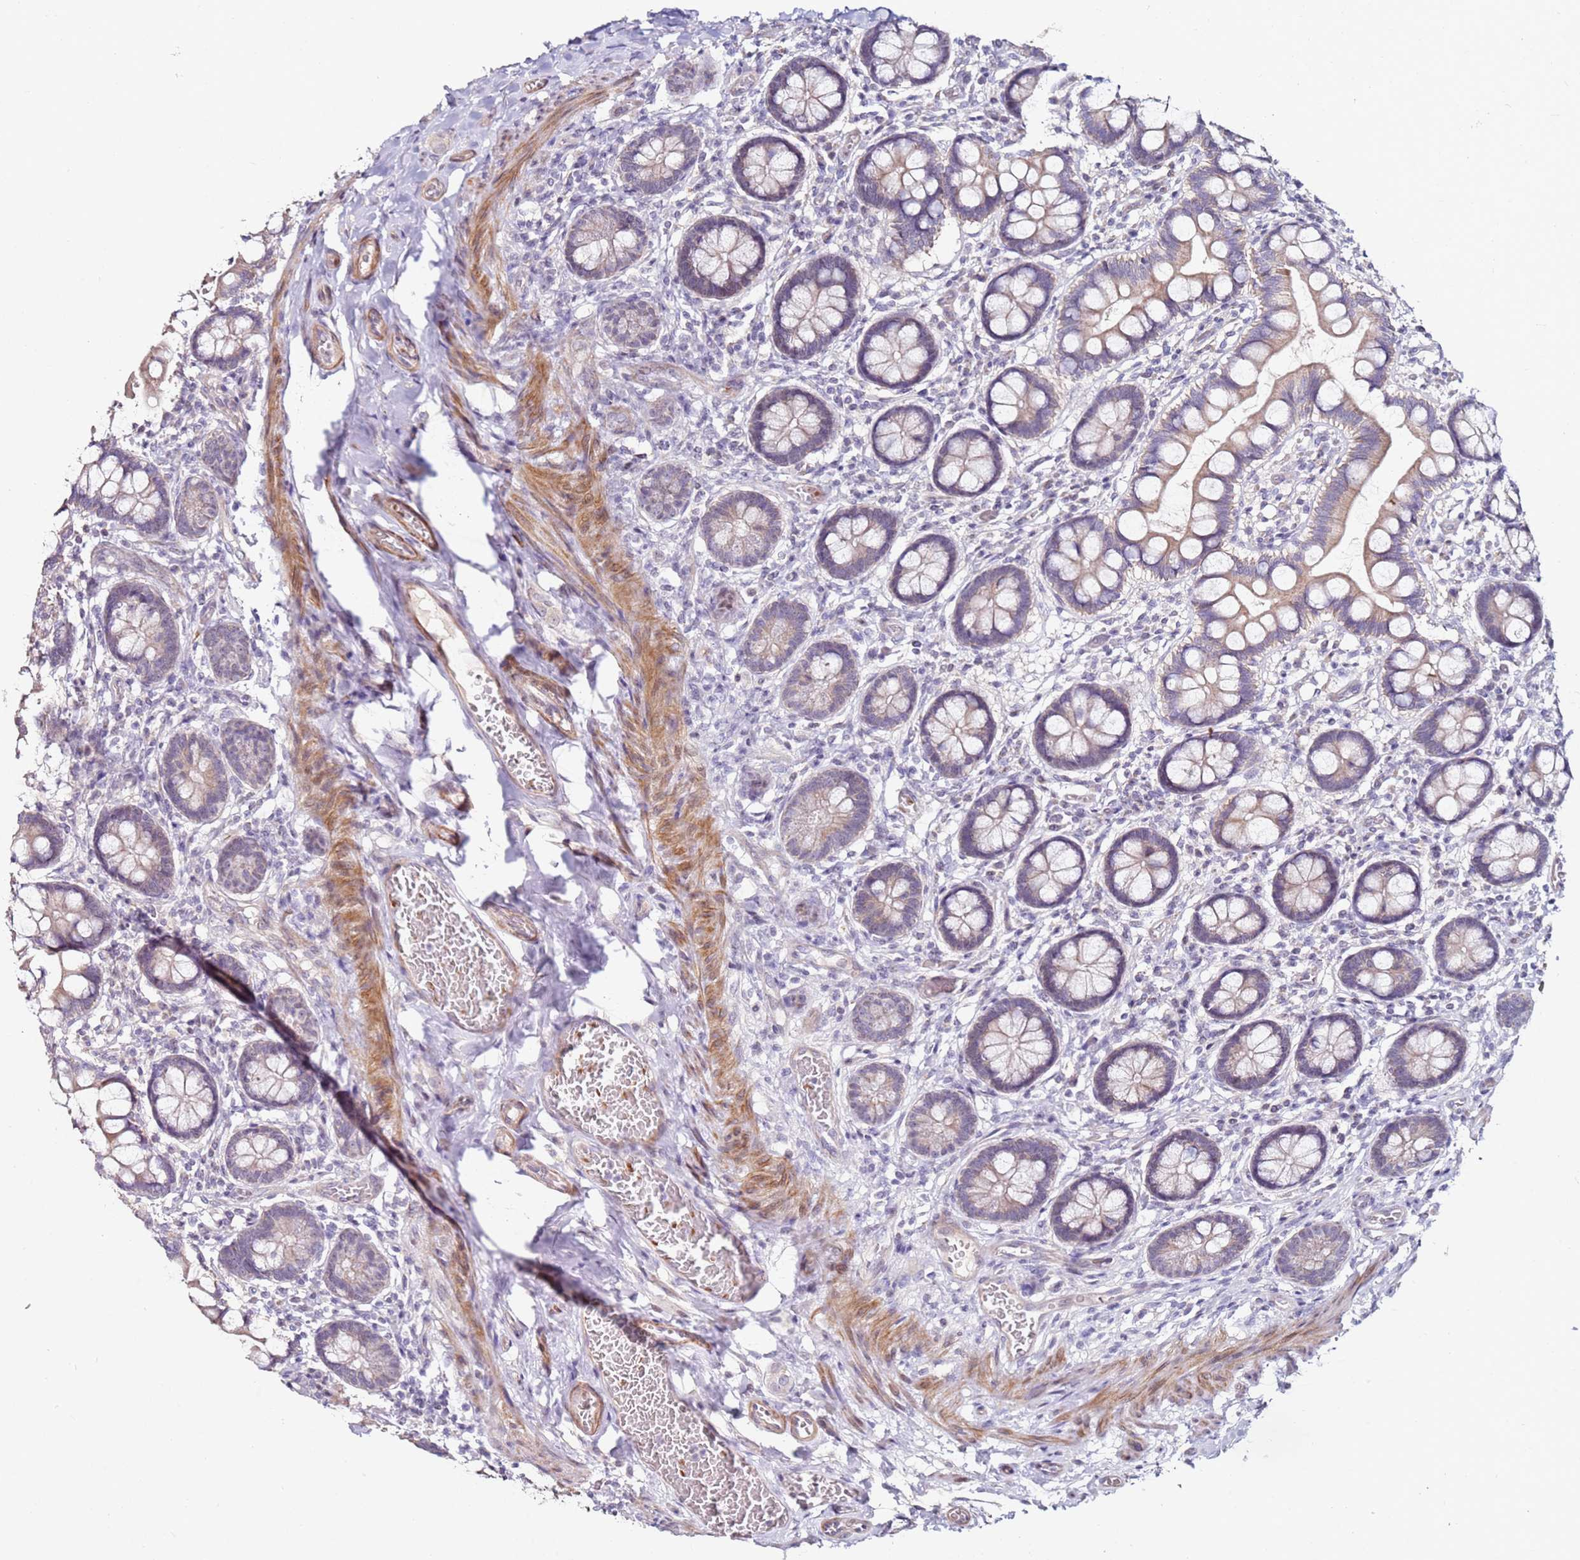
{"staining": {"intensity": "moderate", "quantity": "25%-75%", "location": "cytoplasmic/membranous"}, "tissue": "small intestine", "cell_type": "Glandular cells", "image_type": "normal", "snomed": [{"axis": "morphology", "description": "Normal tissue, NOS"}, {"axis": "topography", "description": "Small intestine"}], "caption": "A brown stain highlights moderate cytoplasmic/membranous staining of a protein in glandular cells of unremarkable small intestine.", "gene": "RARS2", "patient": {"sex": "male", "age": 52}}